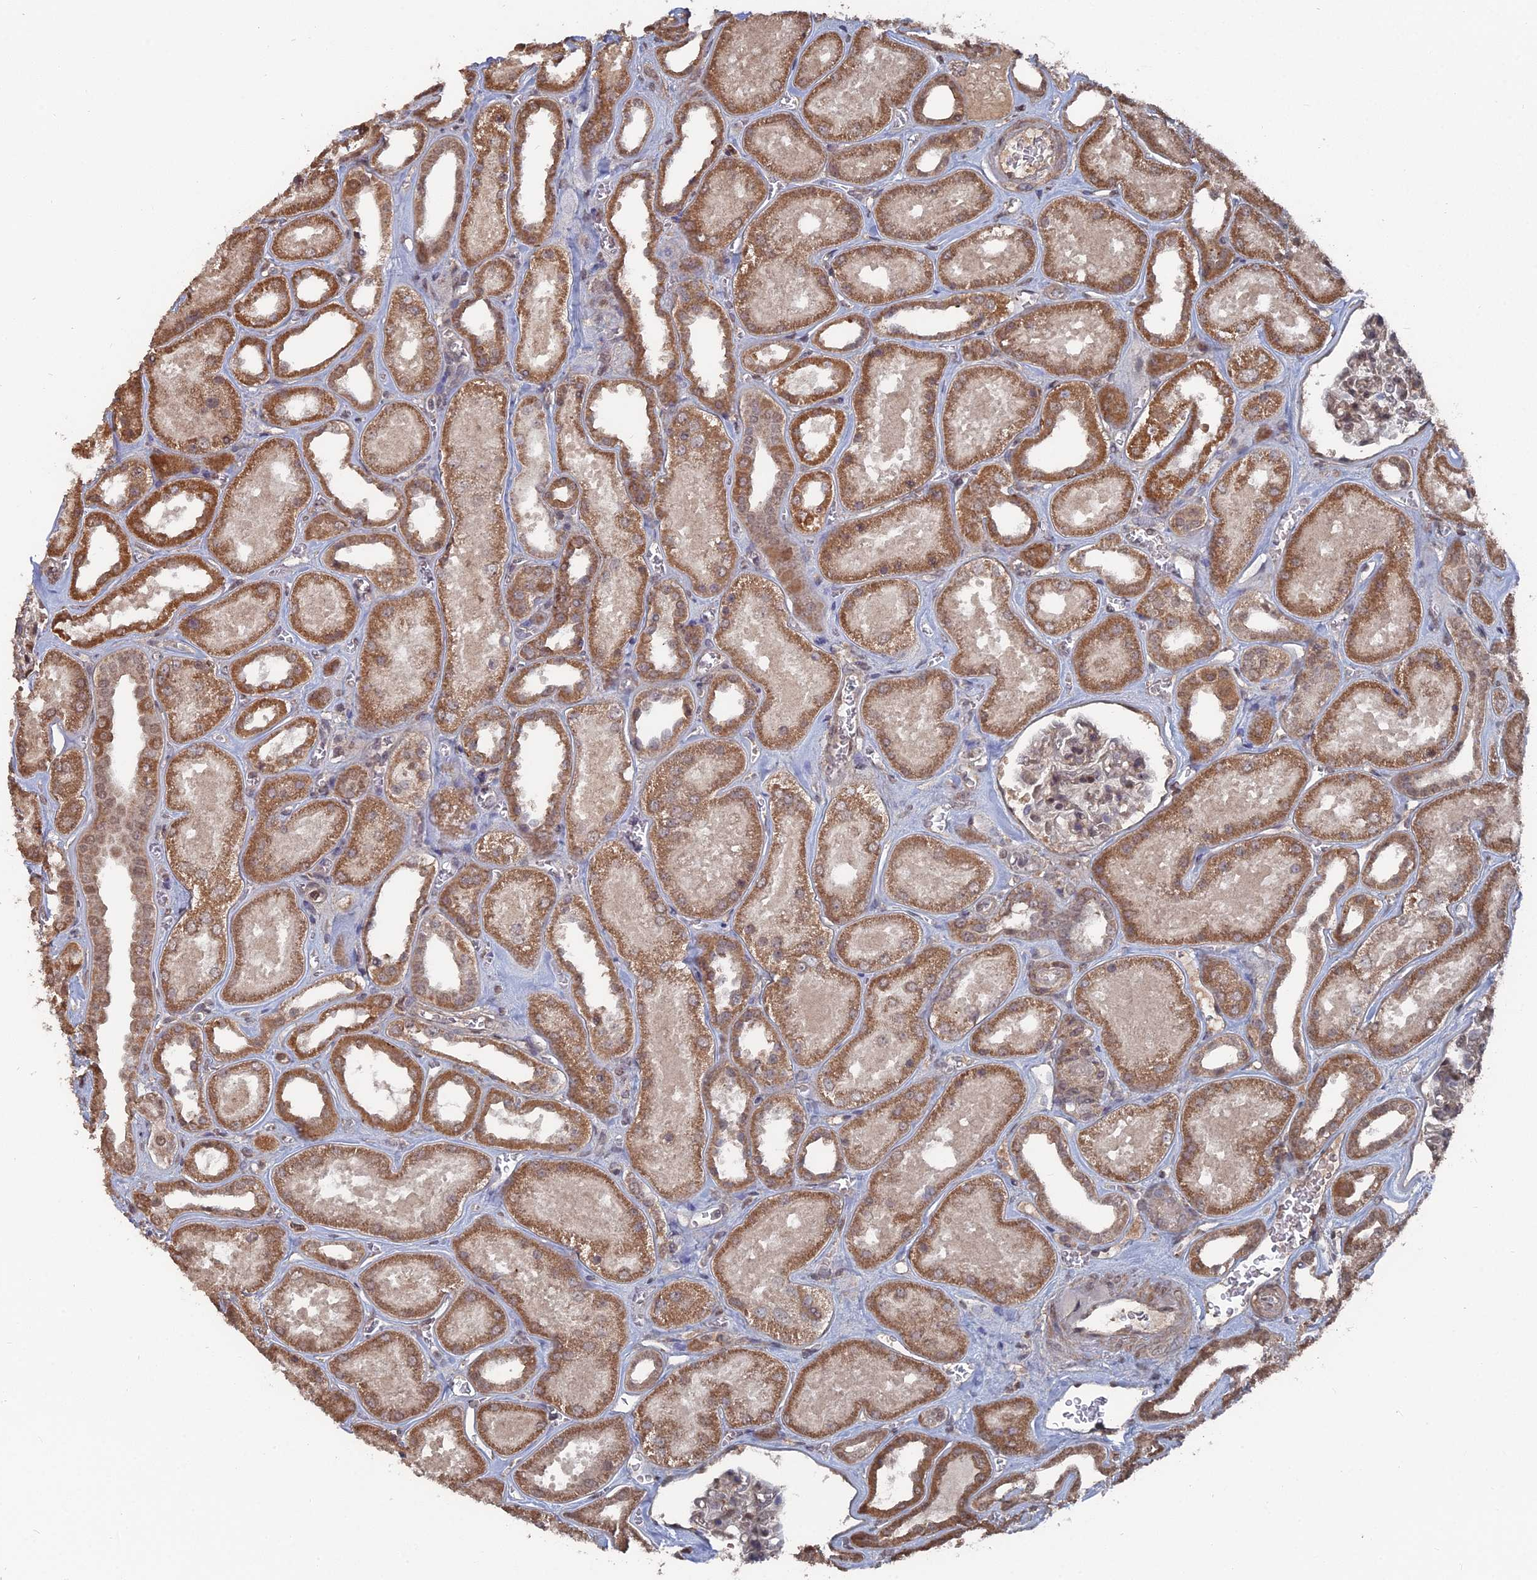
{"staining": {"intensity": "weak", "quantity": "25%-75%", "location": "nuclear"}, "tissue": "kidney", "cell_type": "Cells in glomeruli", "image_type": "normal", "snomed": [{"axis": "morphology", "description": "Normal tissue, NOS"}, {"axis": "morphology", "description": "Adenocarcinoma, NOS"}, {"axis": "topography", "description": "Kidney"}], "caption": "Protein staining exhibits weak nuclear staining in approximately 25%-75% of cells in glomeruli in benign kidney. (DAB (3,3'-diaminobenzidine) = brown stain, brightfield microscopy at high magnification).", "gene": "CCNP", "patient": {"sex": "female", "age": 68}}